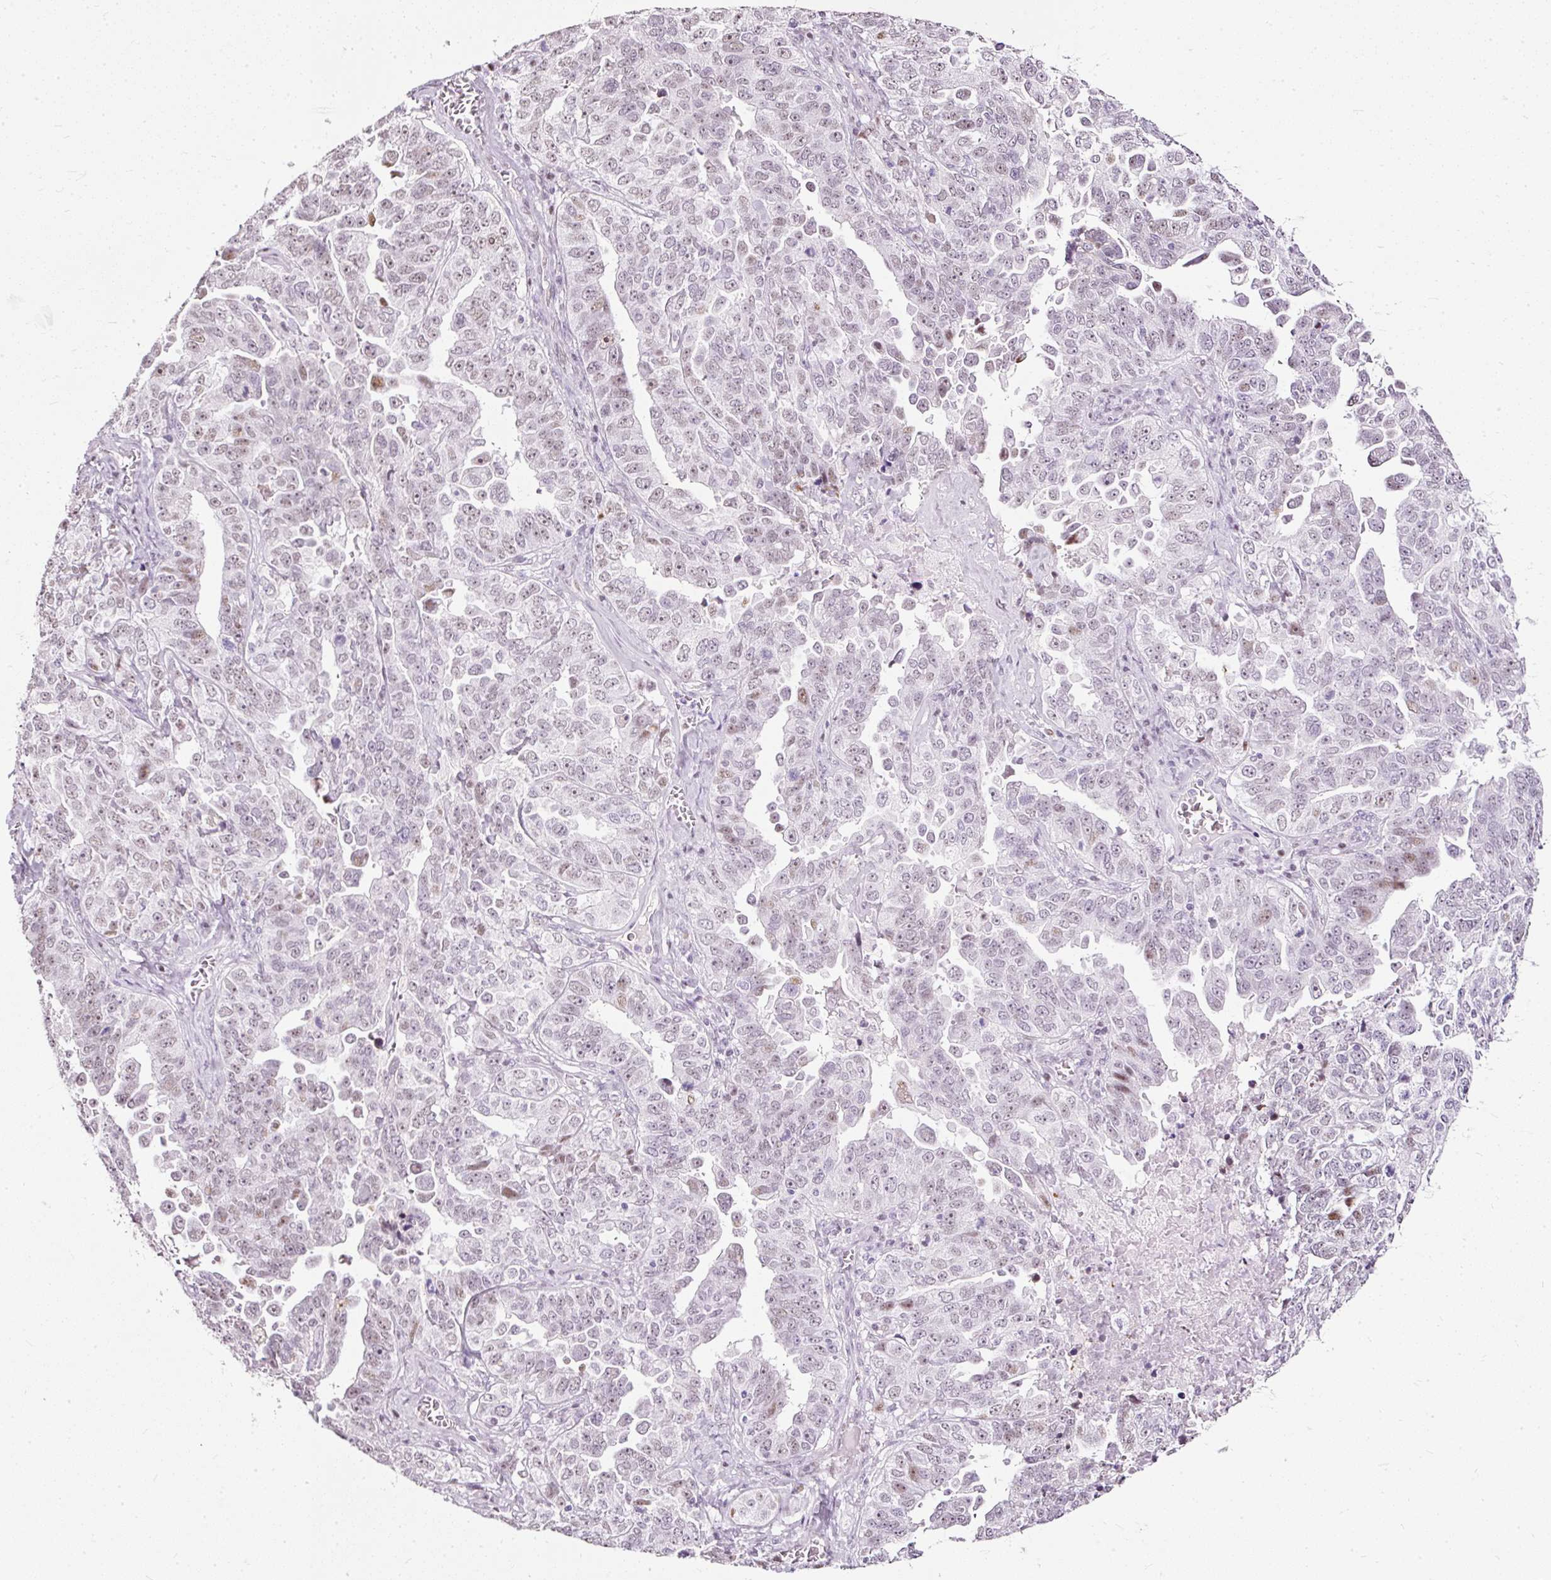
{"staining": {"intensity": "weak", "quantity": ">75%", "location": "nuclear"}, "tissue": "ovarian cancer", "cell_type": "Tumor cells", "image_type": "cancer", "snomed": [{"axis": "morphology", "description": "Carcinoma, endometroid"}, {"axis": "topography", "description": "Ovary"}], "caption": "Endometroid carcinoma (ovarian) stained with immunohistochemistry (IHC) shows weak nuclear staining in approximately >75% of tumor cells. (IHC, brightfield microscopy, high magnification).", "gene": "PDE6B", "patient": {"sex": "female", "age": 62}}